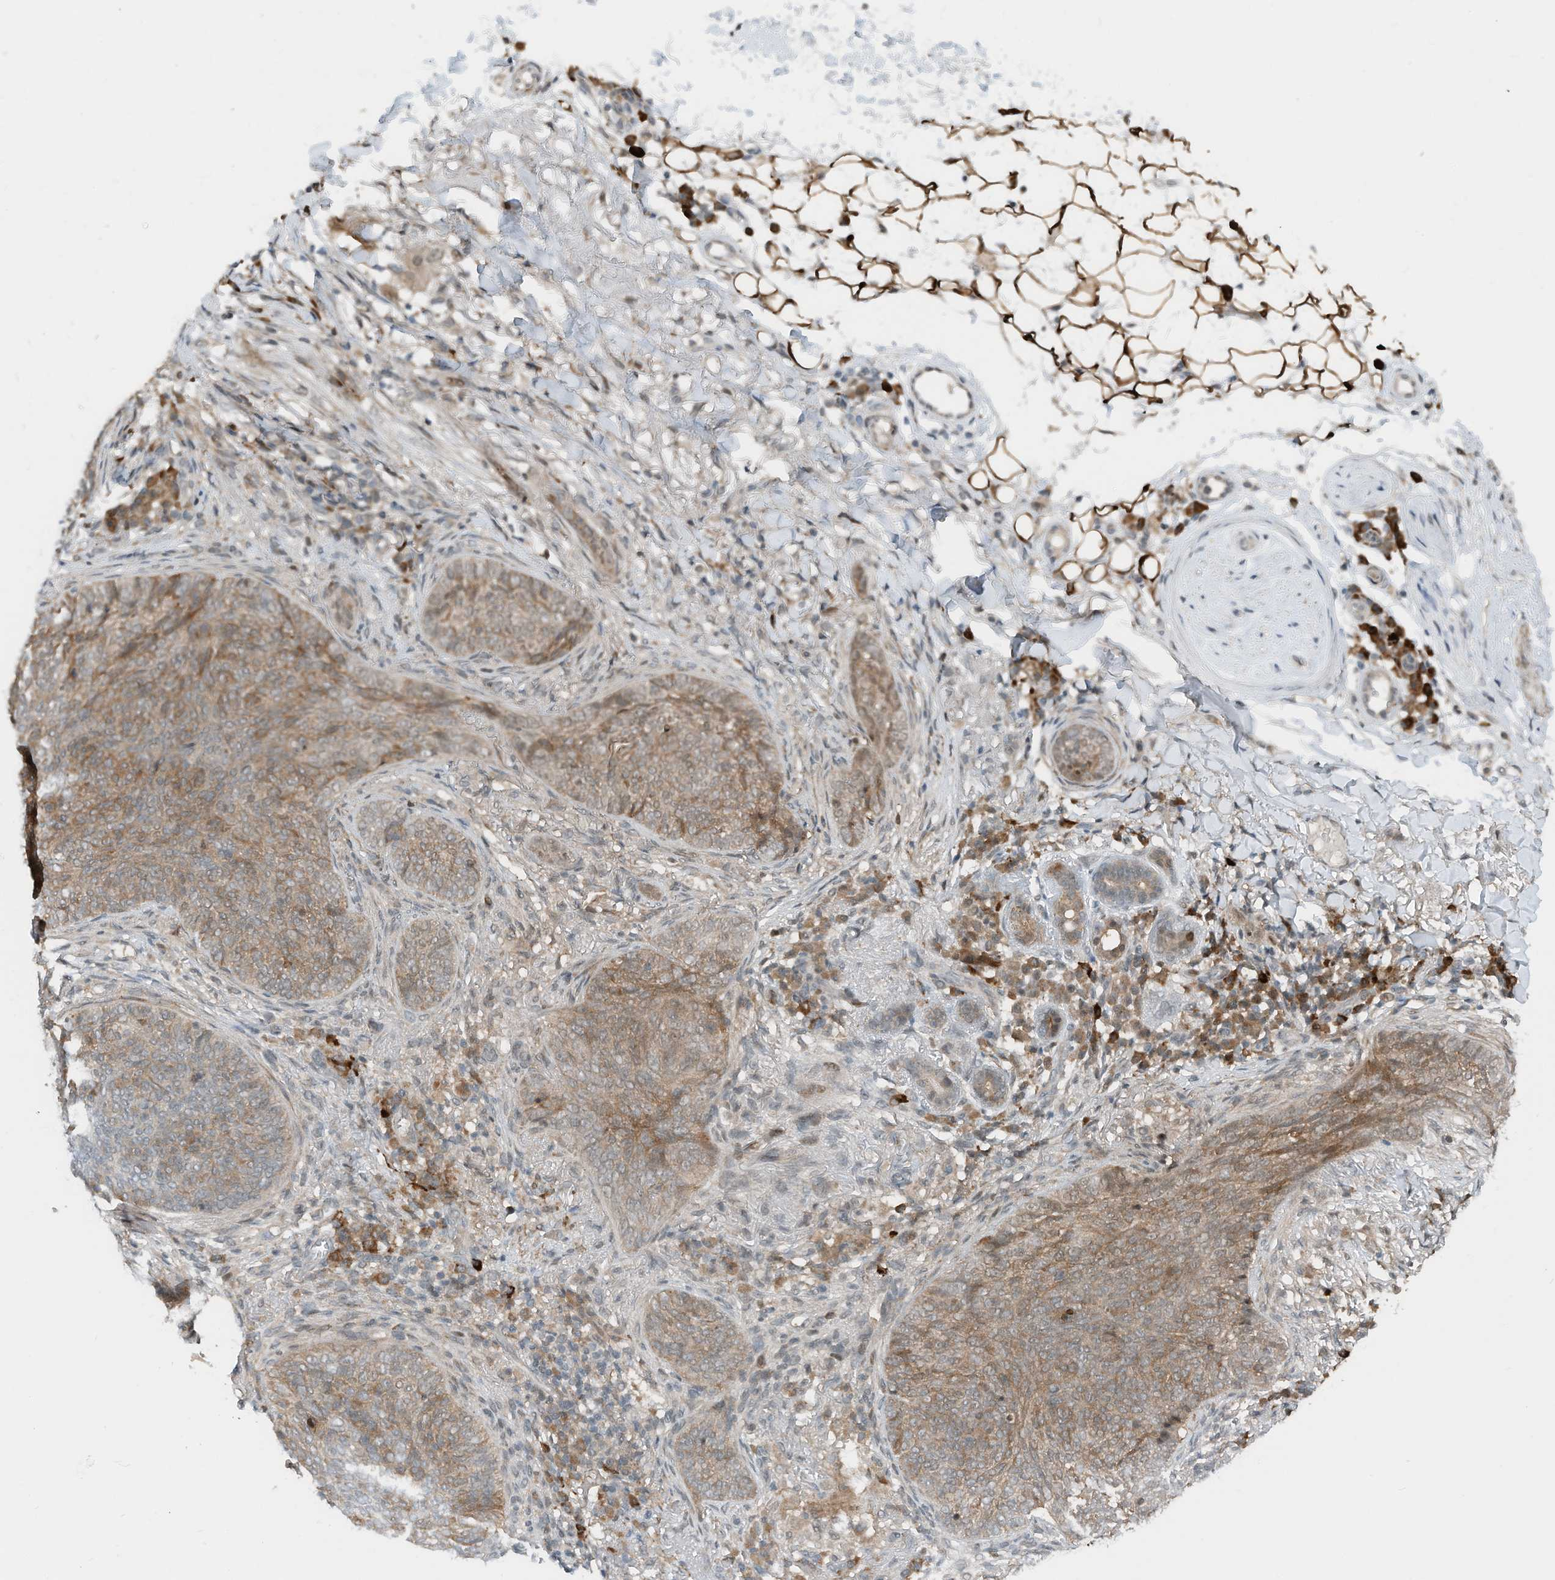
{"staining": {"intensity": "moderate", "quantity": ">75%", "location": "cytoplasmic/membranous"}, "tissue": "skin cancer", "cell_type": "Tumor cells", "image_type": "cancer", "snomed": [{"axis": "morphology", "description": "Basal cell carcinoma"}, {"axis": "topography", "description": "Skin"}], "caption": "Immunohistochemical staining of human skin cancer reveals medium levels of moderate cytoplasmic/membranous protein staining in approximately >75% of tumor cells.", "gene": "RMND1", "patient": {"sex": "male", "age": 85}}